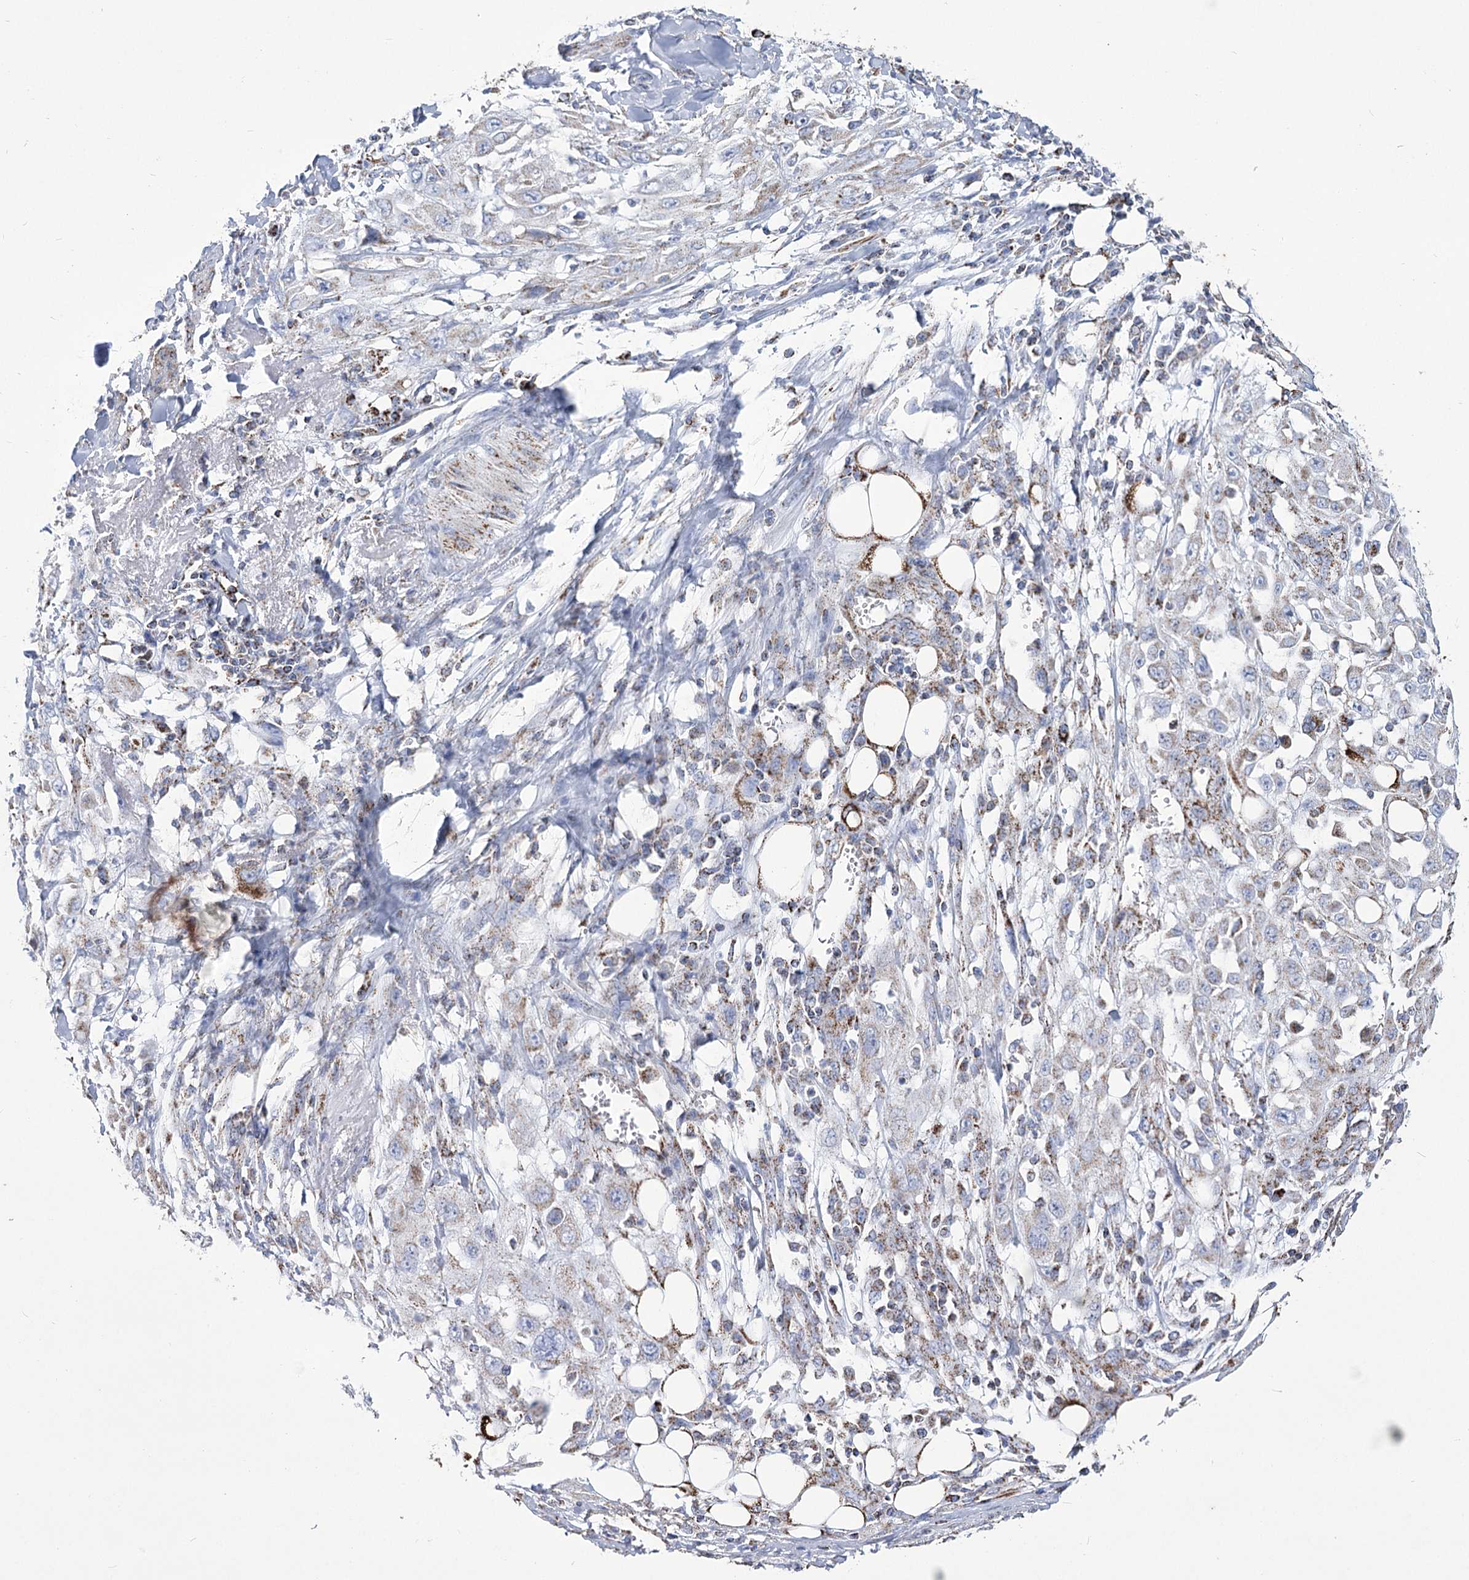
{"staining": {"intensity": "moderate", "quantity": "<25%", "location": "cytoplasmic/membranous"}, "tissue": "skin cancer", "cell_type": "Tumor cells", "image_type": "cancer", "snomed": [{"axis": "morphology", "description": "Squamous cell carcinoma, NOS"}, {"axis": "topography", "description": "Skin"}], "caption": "This is an image of immunohistochemistry staining of skin cancer, which shows moderate expression in the cytoplasmic/membranous of tumor cells.", "gene": "PDHB", "patient": {"sex": "male", "age": 75}}